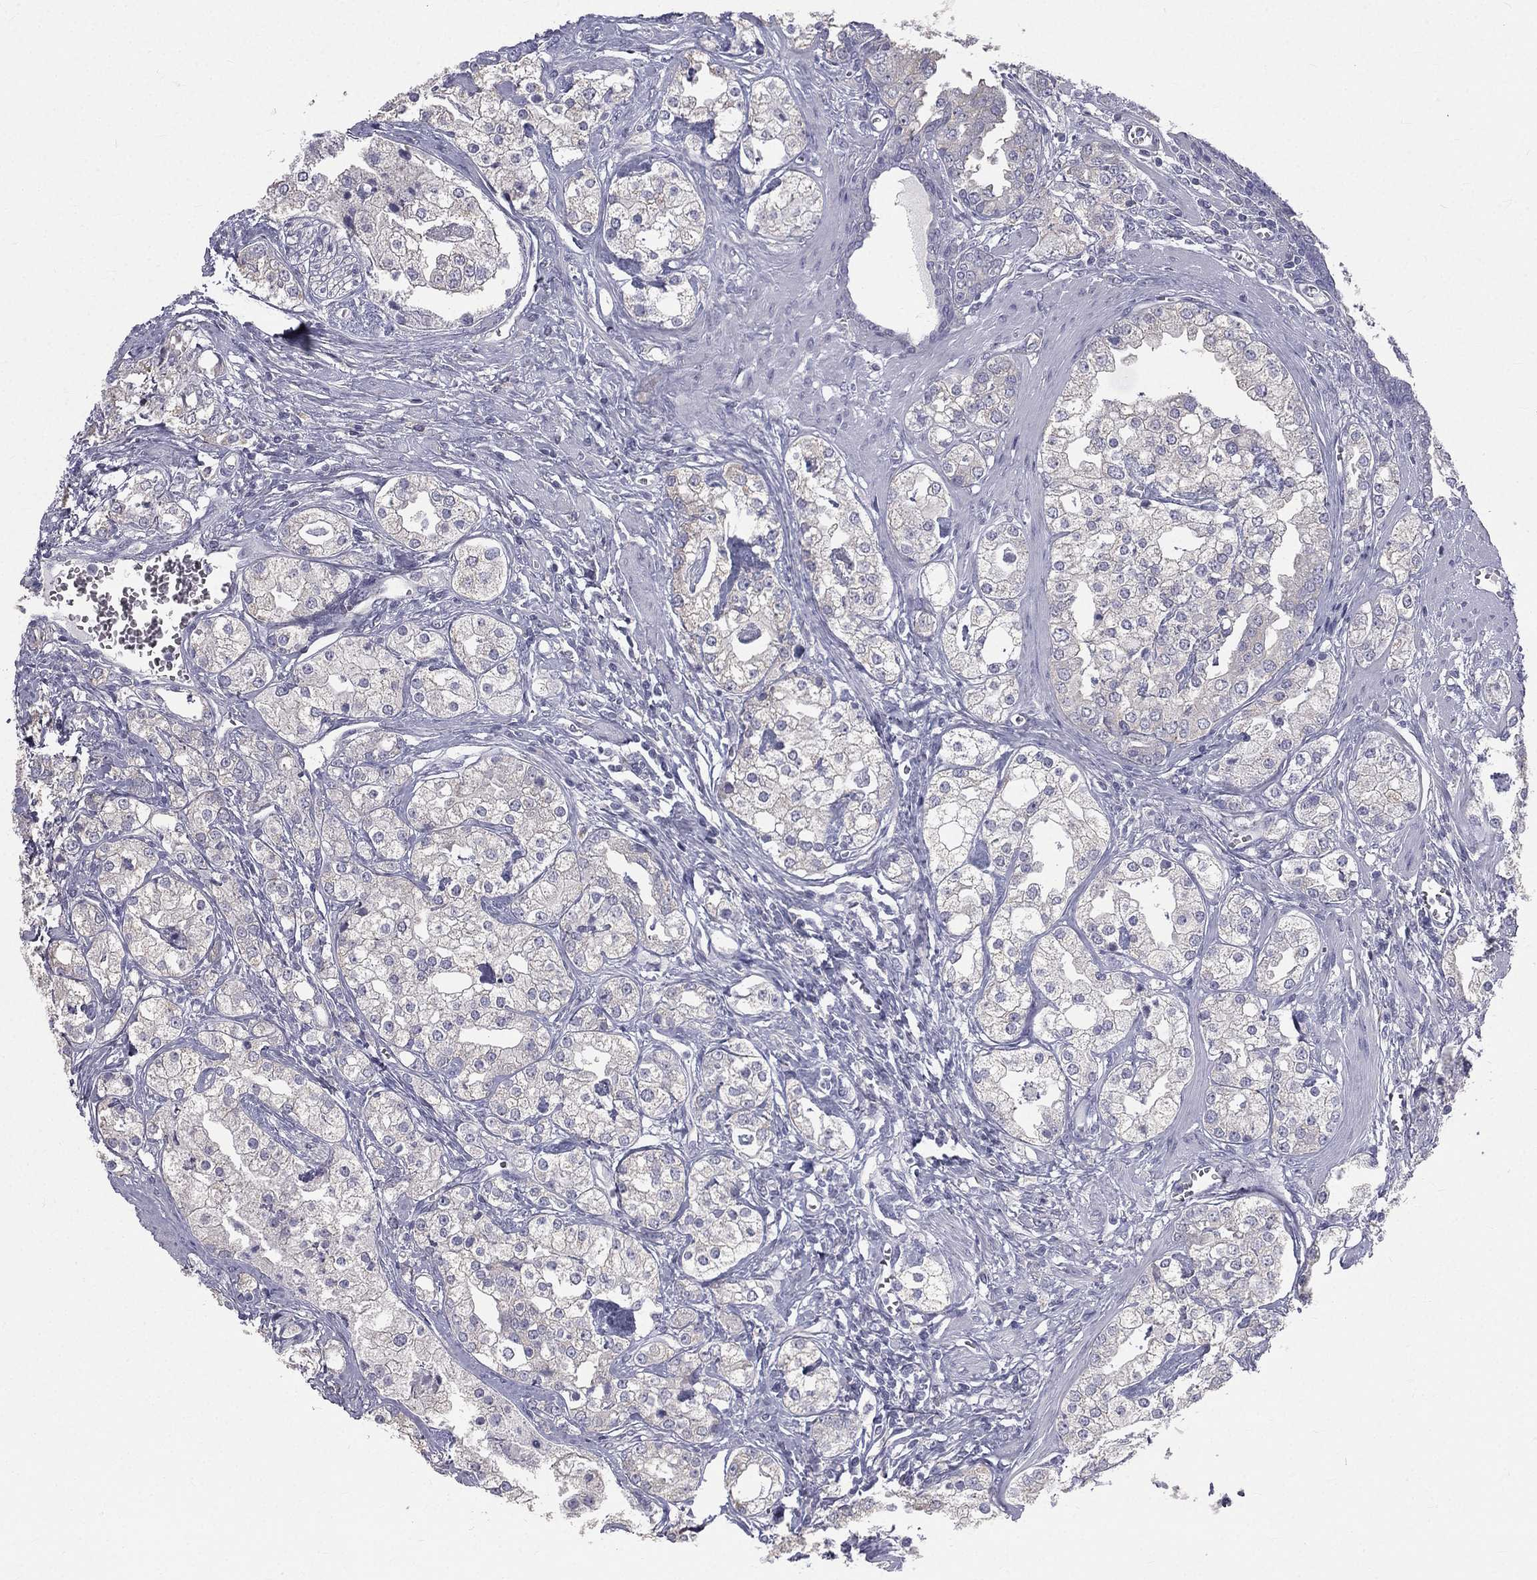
{"staining": {"intensity": "negative", "quantity": "none", "location": "none"}, "tissue": "prostate cancer", "cell_type": "Tumor cells", "image_type": "cancer", "snomed": [{"axis": "morphology", "description": "Adenocarcinoma, NOS"}, {"axis": "topography", "description": "Prostate and seminal vesicle, NOS"}, {"axis": "topography", "description": "Prostate"}], "caption": "Immunohistochemistry (IHC) of human adenocarcinoma (prostate) exhibits no positivity in tumor cells. Nuclei are stained in blue.", "gene": "MUC13", "patient": {"sex": "male", "age": 62}}